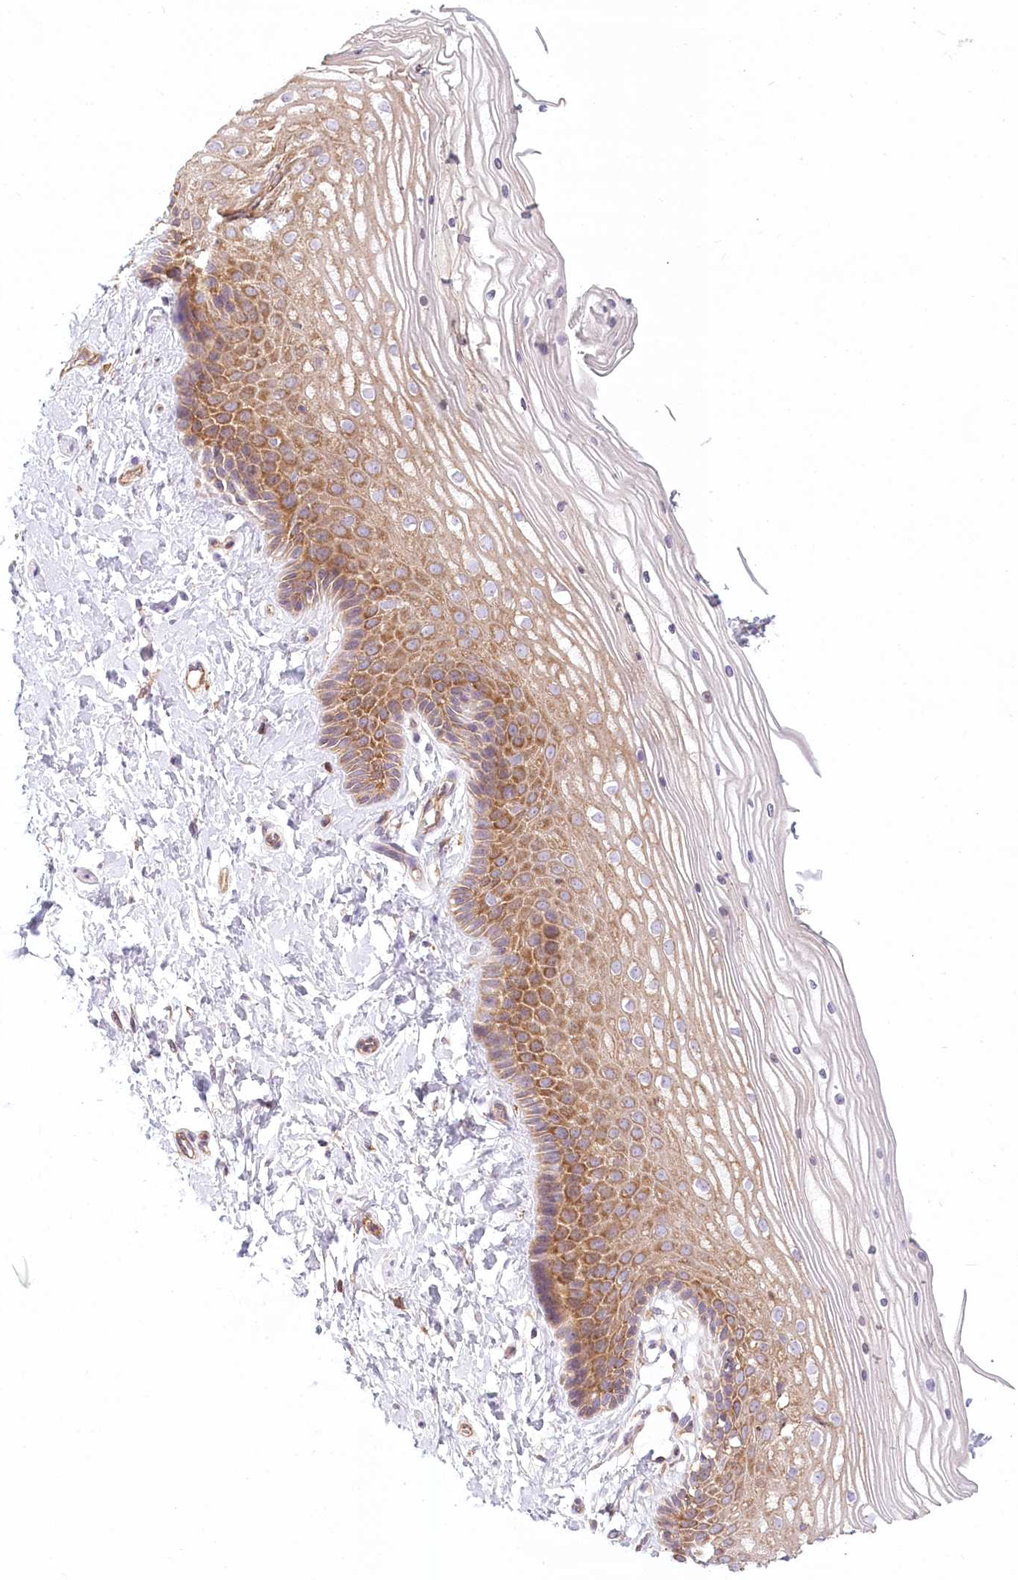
{"staining": {"intensity": "moderate", "quantity": ">75%", "location": "cytoplasmic/membranous"}, "tissue": "vagina", "cell_type": "Squamous epithelial cells", "image_type": "normal", "snomed": [{"axis": "morphology", "description": "Normal tissue, NOS"}, {"axis": "topography", "description": "Vagina"}, {"axis": "topography", "description": "Cervix"}], "caption": "Immunohistochemistry (IHC) (DAB) staining of unremarkable vagina exhibits moderate cytoplasmic/membranous protein staining in approximately >75% of squamous epithelial cells. (IHC, brightfield microscopy, high magnification).", "gene": "UMPS", "patient": {"sex": "female", "age": 40}}